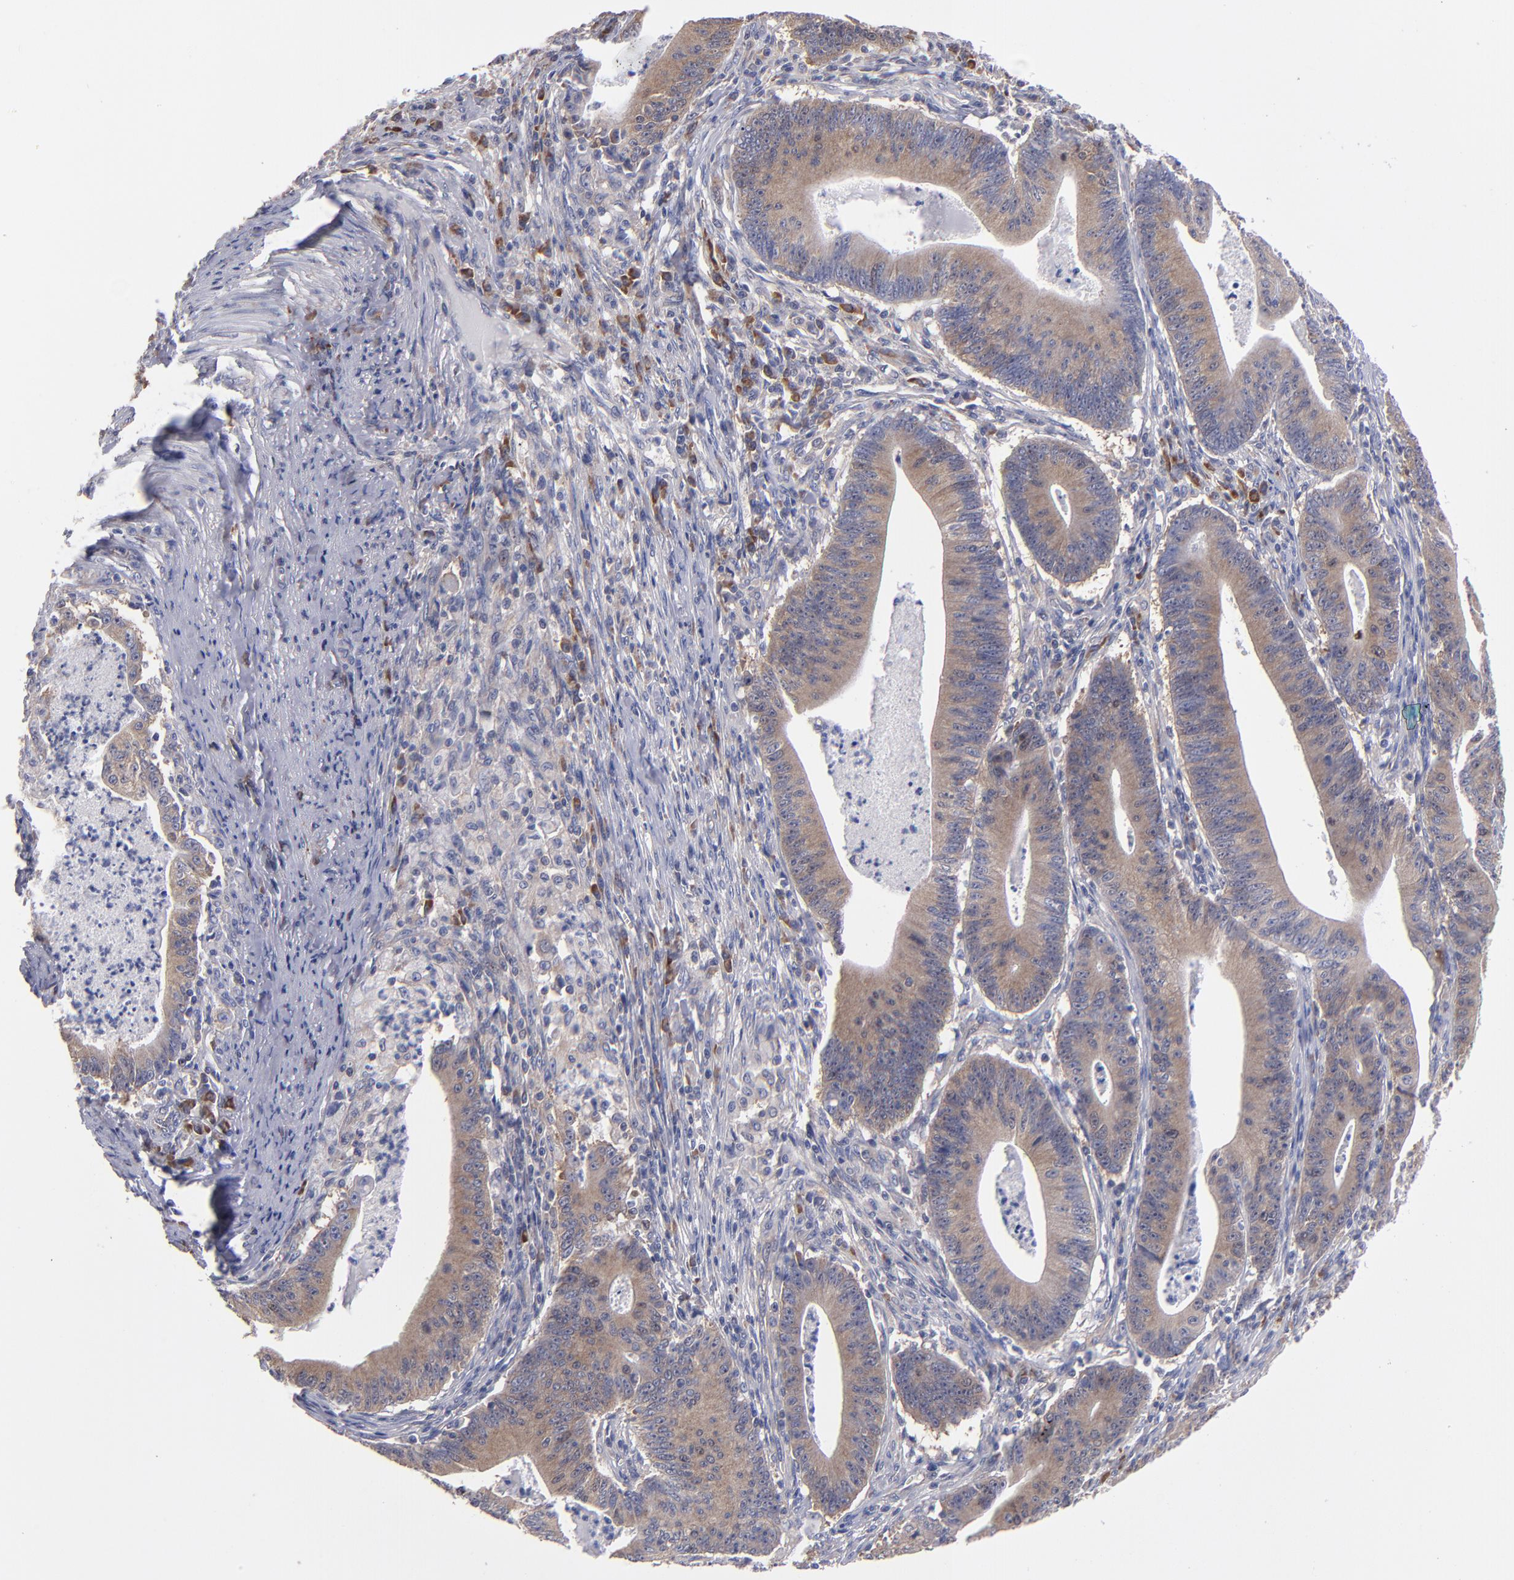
{"staining": {"intensity": "moderate", "quantity": ">75%", "location": "cytoplasmic/membranous"}, "tissue": "stomach cancer", "cell_type": "Tumor cells", "image_type": "cancer", "snomed": [{"axis": "morphology", "description": "Adenocarcinoma, NOS"}, {"axis": "topography", "description": "Stomach, lower"}], "caption": "Stomach cancer (adenocarcinoma) stained with DAB (3,3'-diaminobenzidine) IHC demonstrates medium levels of moderate cytoplasmic/membranous staining in approximately >75% of tumor cells.", "gene": "EIF3L", "patient": {"sex": "female", "age": 86}}